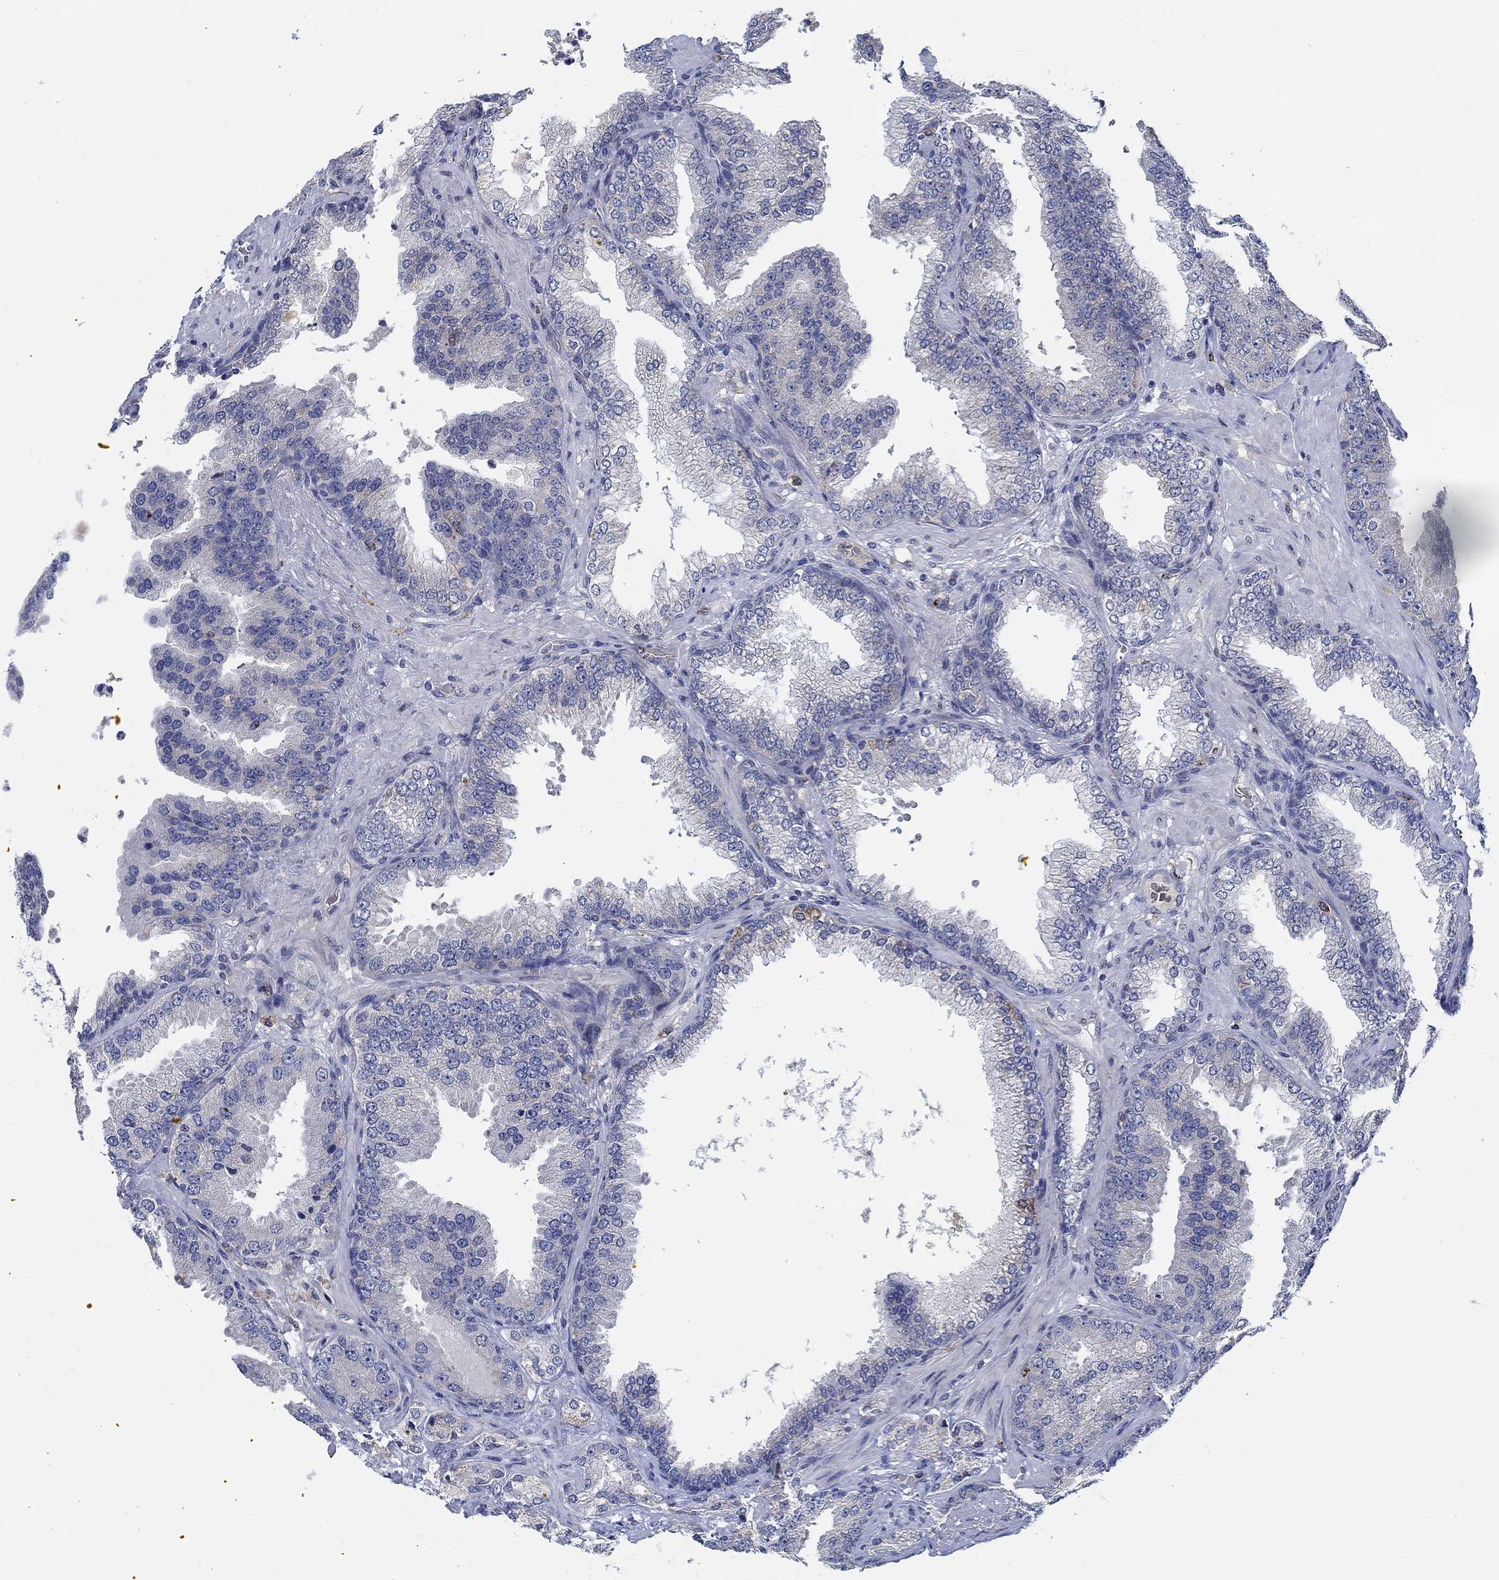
{"staining": {"intensity": "negative", "quantity": "none", "location": "none"}, "tissue": "prostate cancer", "cell_type": "Tumor cells", "image_type": "cancer", "snomed": [{"axis": "morphology", "description": "Adenocarcinoma, Low grade"}, {"axis": "topography", "description": "Prostate"}], "caption": "Immunohistochemistry of human low-grade adenocarcinoma (prostate) reveals no staining in tumor cells. (Stains: DAB (3,3'-diaminobenzidine) immunohistochemistry (IHC) with hematoxylin counter stain, Microscopy: brightfield microscopy at high magnification).", "gene": "MPP1", "patient": {"sex": "male", "age": 68}}